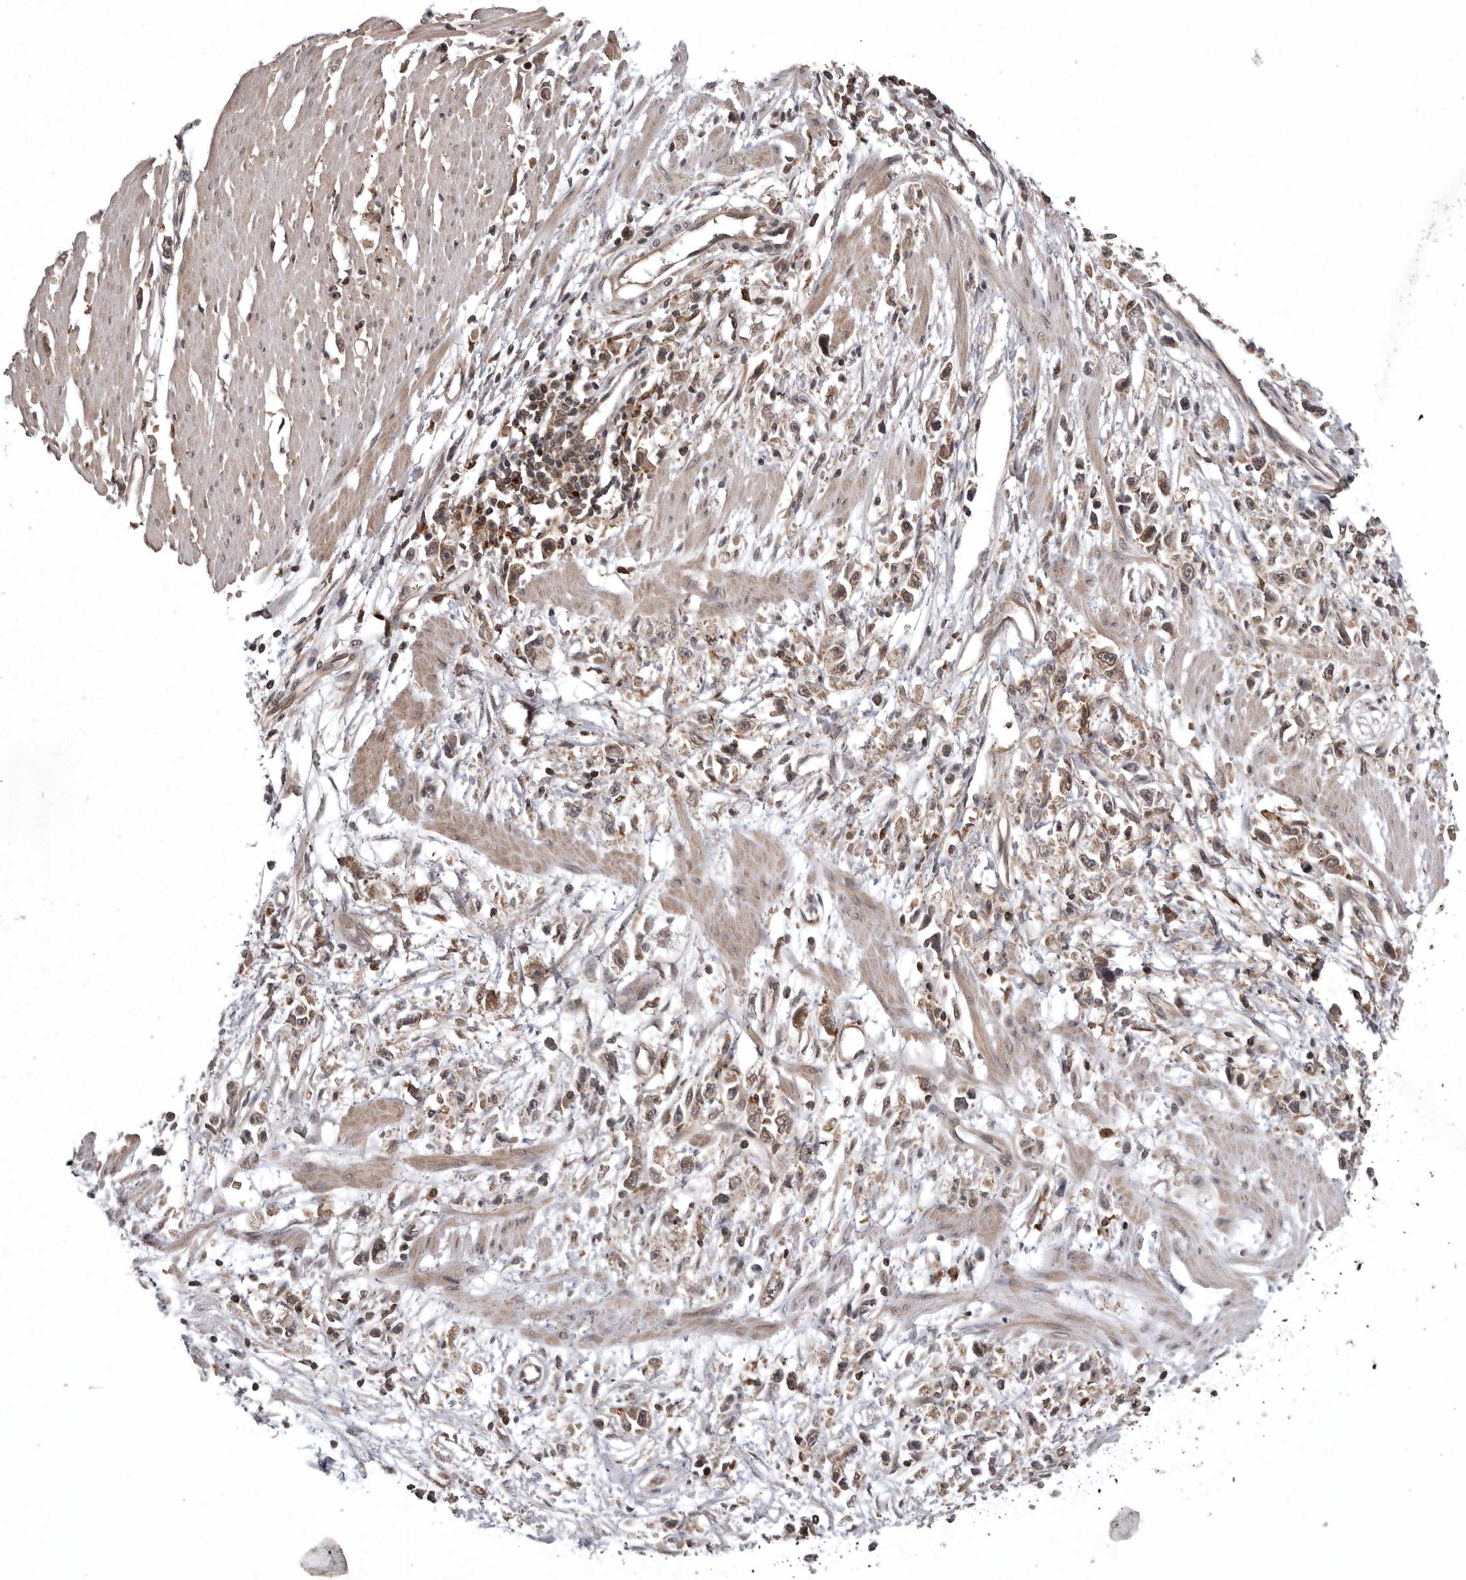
{"staining": {"intensity": "weak", "quantity": ">75%", "location": "cytoplasmic/membranous"}, "tissue": "stomach cancer", "cell_type": "Tumor cells", "image_type": "cancer", "snomed": [{"axis": "morphology", "description": "Adenocarcinoma, NOS"}, {"axis": "topography", "description": "Stomach"}], "caption": "A brown stain shows weak cytoplasmic/membranous positivity of a protein in human adenocarcinoma (stomach) tumor cells.", "gene": "AOAH", "patient": {"sex": "female", "age": 59}}